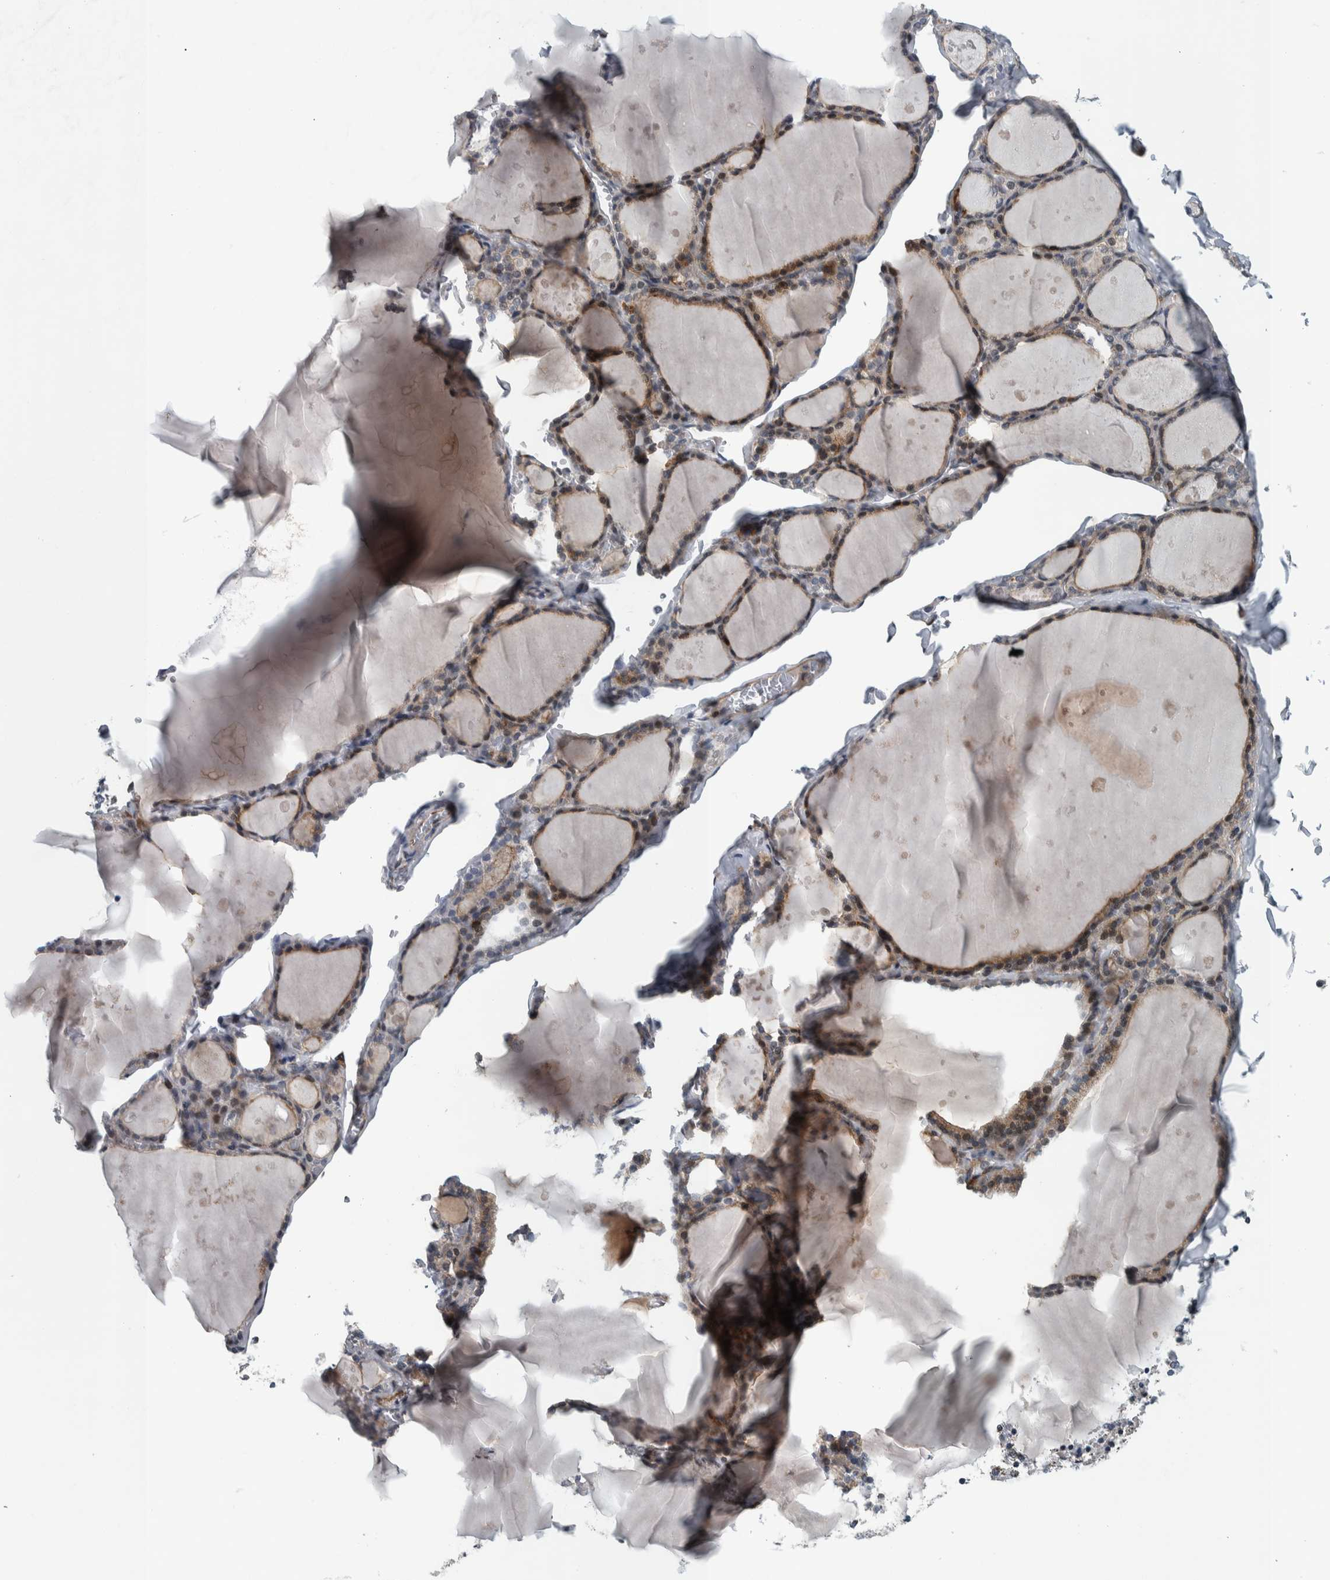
{"staining": {"intensity": "weak", "quantity": ">75%", "location": "cytoplasmic/membranous"}, "tissue": "thyroid gland", "cell_type": "Glandular cells", "image_type": "normal", "snomed": [{"axis": "morphology", "description": "Normal tissue, NOS"}, {"axis": "topography", "description": "Thyroid gland"}], "caption": "The micrograph demonstrates immunohistochemical staining of normal thyroid gland. There is weak cytoplasmic/membranous expression is identified in about >75% of glandular cells. (IHC, brightfield microscopy, high magnification).", "gene": "BAIAP2L1", "patient": {"sex": "male", "age": 56}}